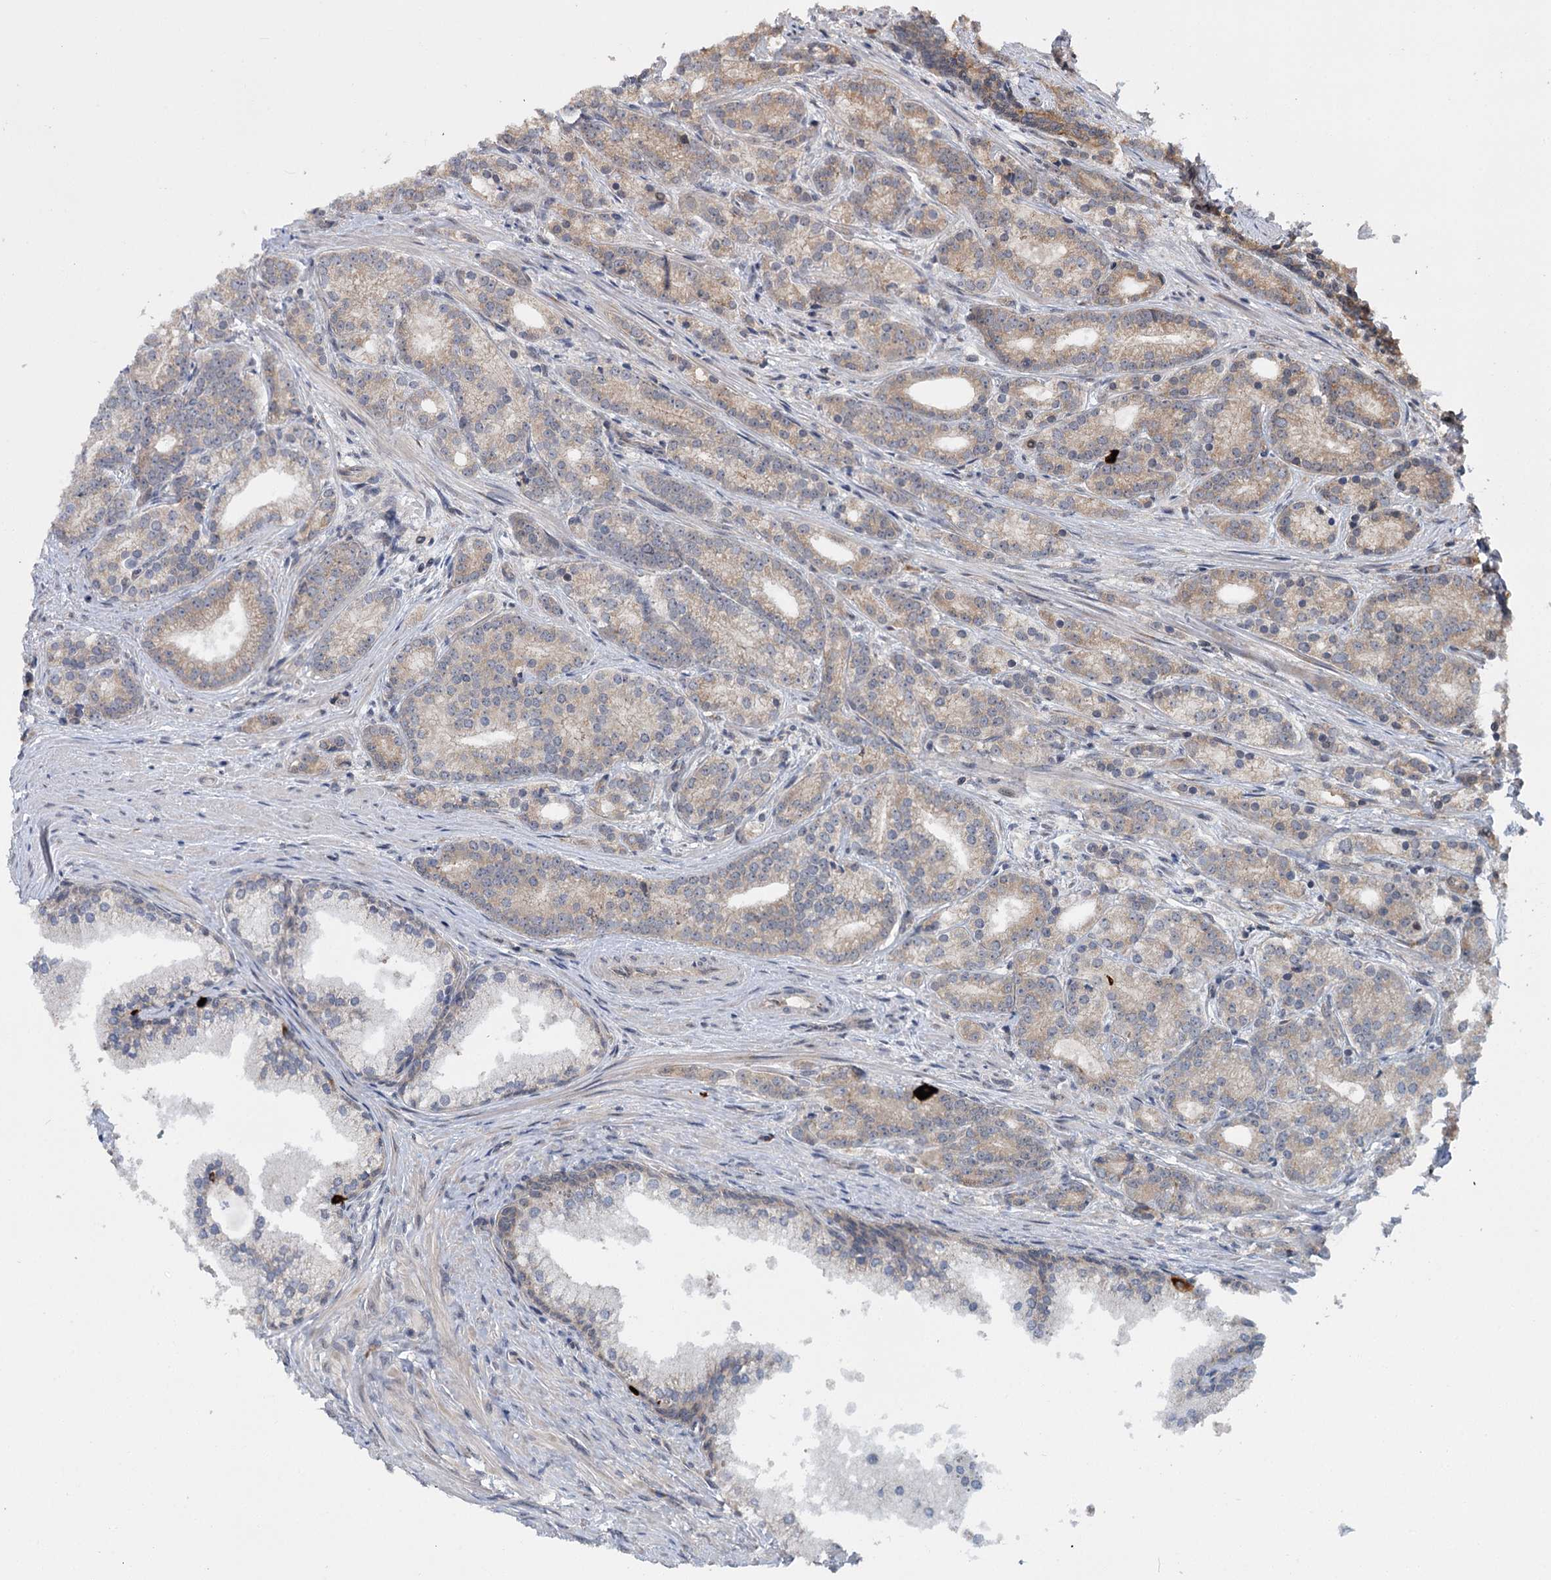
{"staining": {"intensity": "weak", "quantity": "<25%", "location": "cytoplasmic/membranous"}, "tissue": "prostate cancer", "cell_type": "Tumor cells", "image_type": "cancer", "snomed": [{"axis": "morphology", "description": "Adenocarcinoma, Low grade"}, {"axis": "topography", "description": "Prostate"}], "caption": "Tumor cells are negative for brown protein staining in low-grade adenocarcinoma (prostate). (DAB (3,3'-diaminobenzidine) immunohistochemistry with hematoxylin counter stain).", "gene": "KANSL2", "patient": {"sex": "male", "age": 71}}